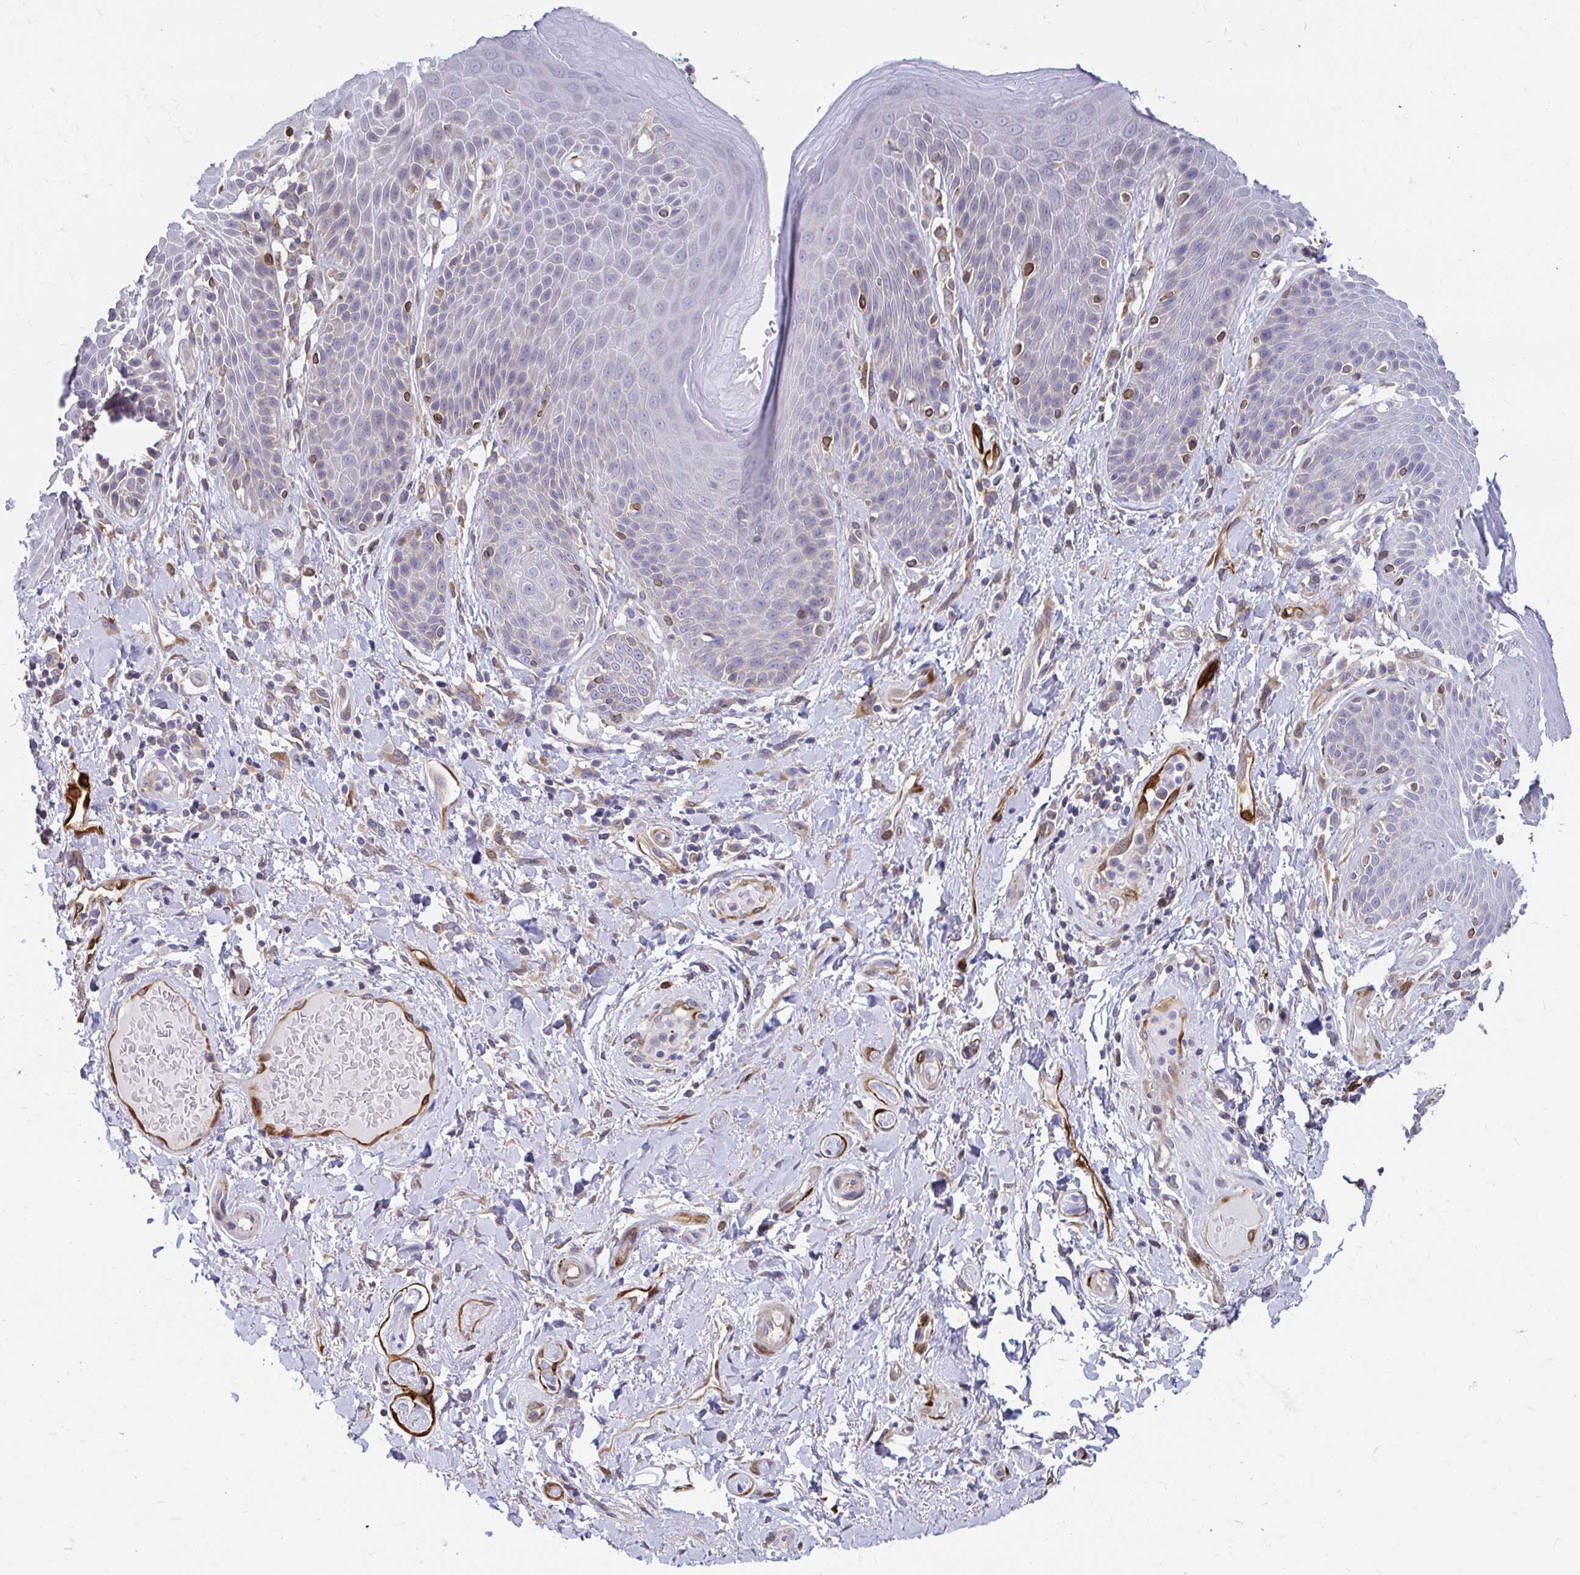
{"staining": {"intensity": "negative", "quantity": "none", "location": "none"}, "tissue": "skin", "cell_type": "Epidermal cells", "image_type": "normal", "snomed": [{"axis": "morphology", "description": "Normal tissue, NOS"}, {"axis": "topography", "description": "Anal"}, {"axis": "topography", "description": "Peripheral nerve tissue"}], "caption": "The image displays no significant positivity in epidermal cells of skin.", "gene": "CDKL1", "patient": {"sex": "male", "age": 51}}